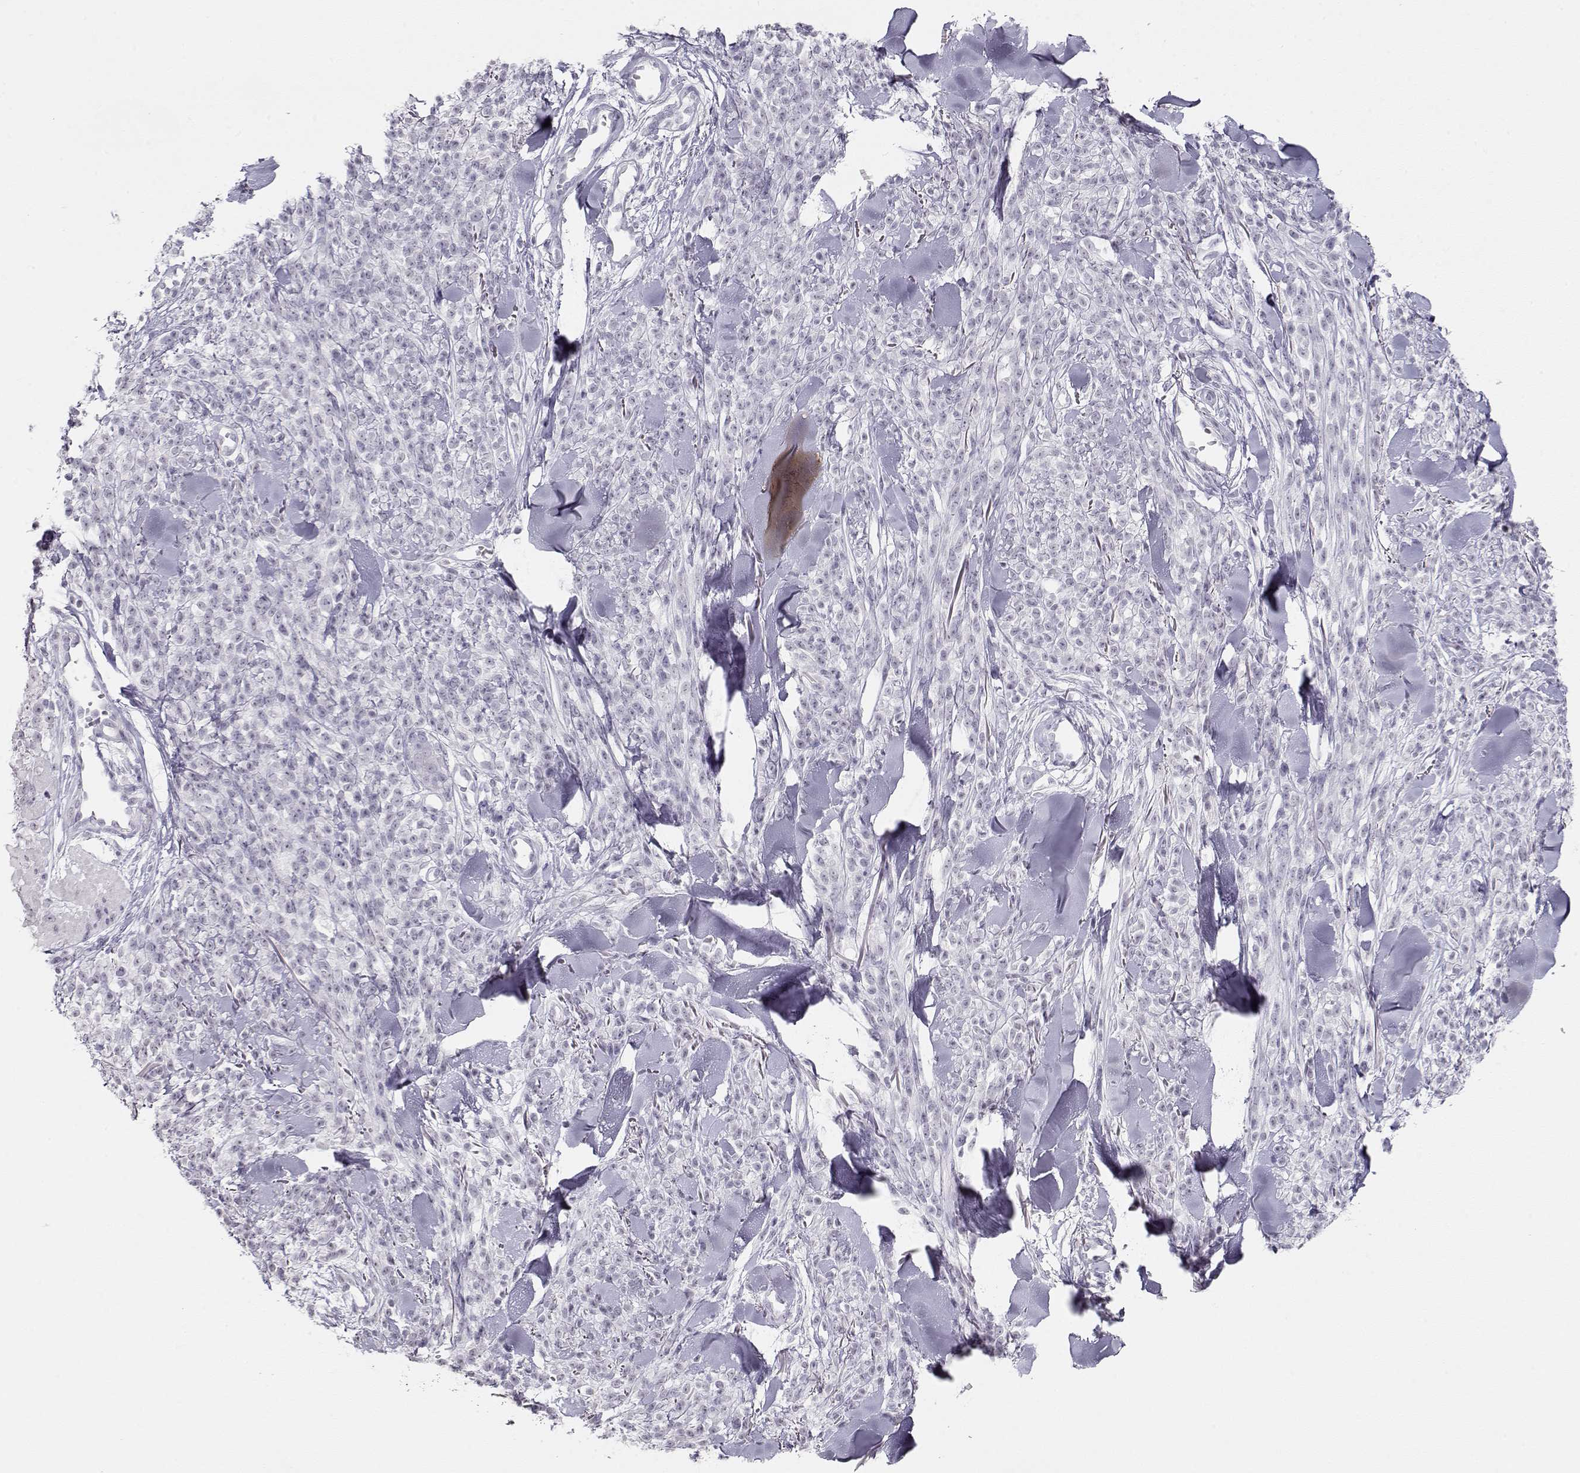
{"staining": {"intensity": "negative", "quantity": "none", "location": "none"}, "tissue": "melanoma", "cell_type": "Tumor cells", "image_type": "cancer", "snomed": [{"axis": "morphology", "description": "Malignant melanoma, NOS"}, {"axis": "topography", "description": "Skin"}, {"axis": "topography", "description": "Skin of trunk"}], "caption": "This micrograph is of malignant melanoma stained with immunohistochemistry (IHC) to label a protein in brown with the nuclei are counter-stained blue. There is no positivity in tumor cells. (DAB IHC with hematoxylin counter stain).", "gene": "IMPG1", "patient": {"sex": "male", "age": 74}}